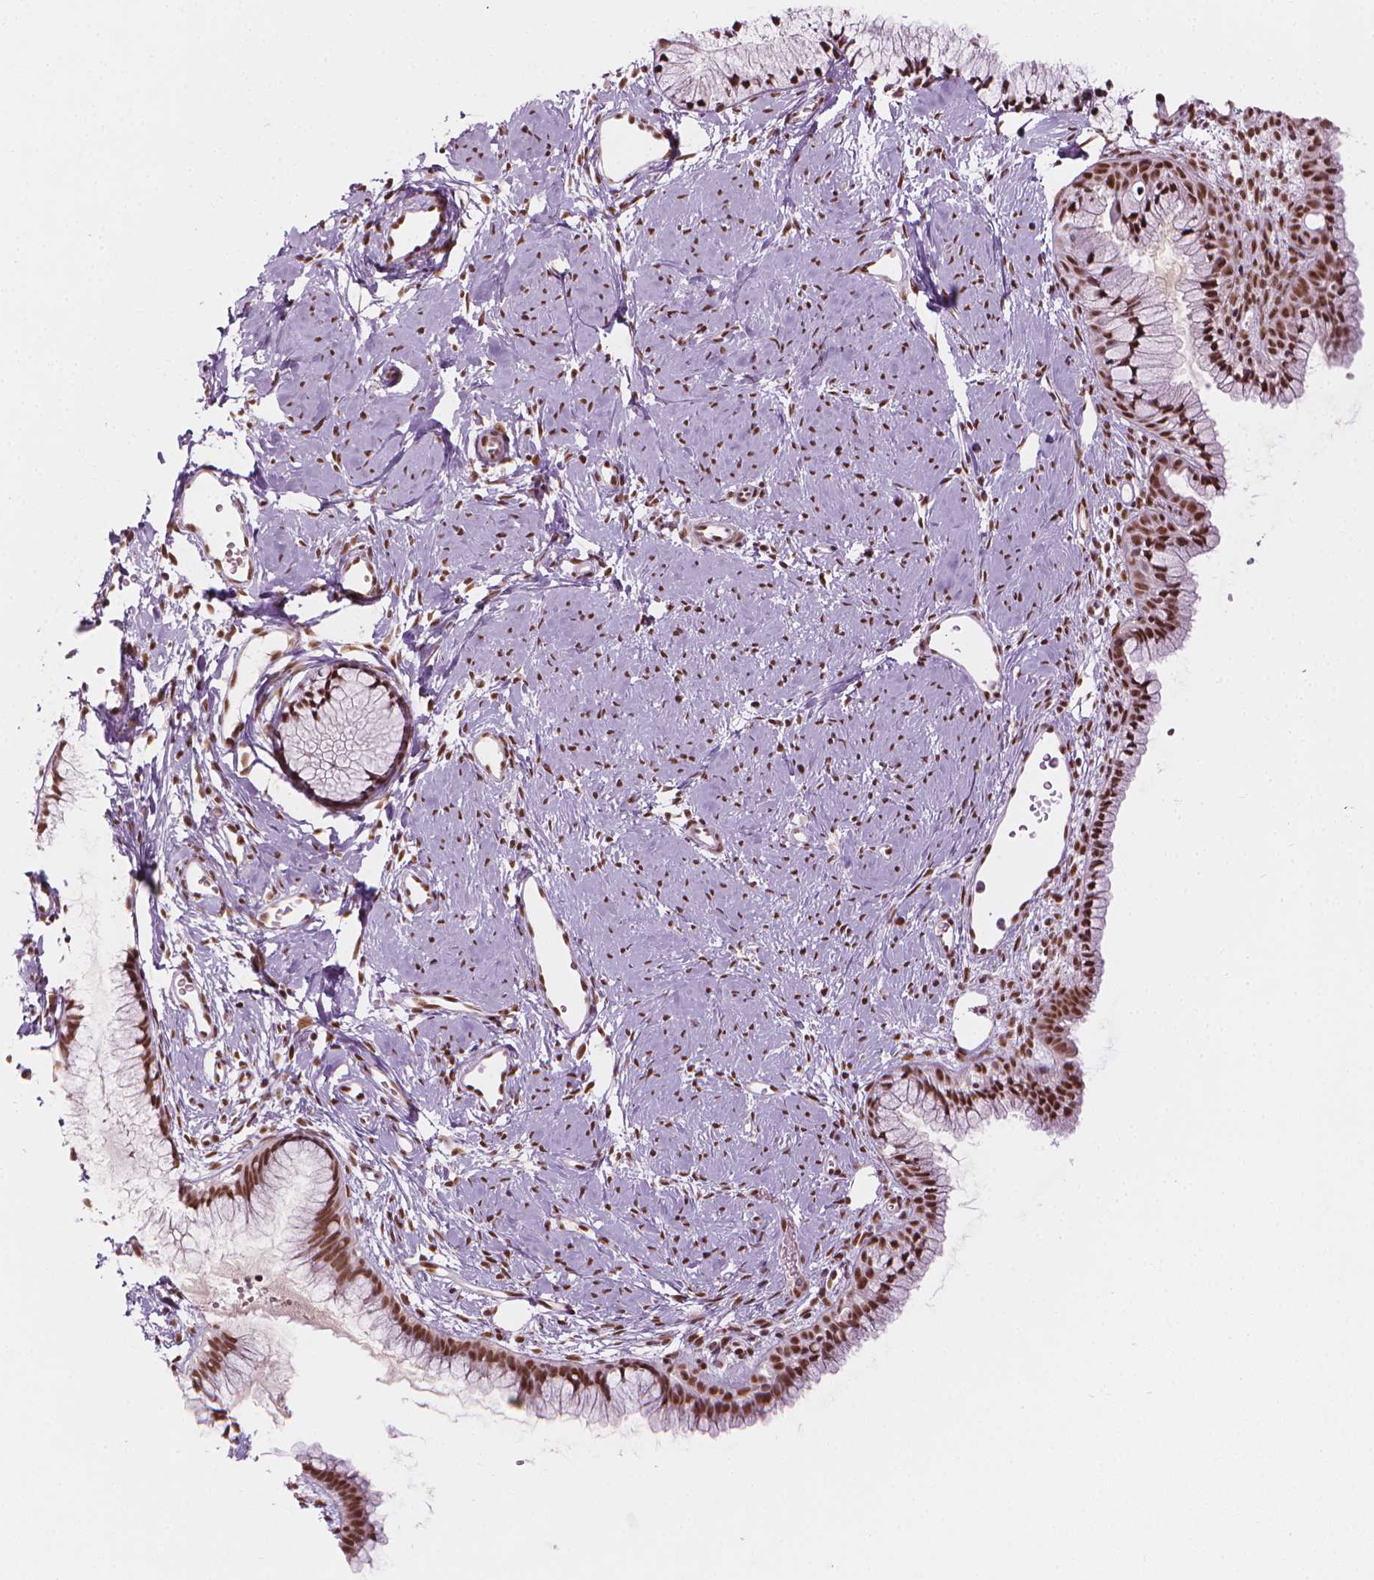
{"staining": {"intensity": "strong", "quantity": ">75%", "location": "nuclear"}, "tissue": "cervix", "cell_type": "Glandular cells", "image_type": "normal", "snomed": [{"axis": "morphology", "description": "Normal tissue, NOS"}, {"axis": "topography", "description": "Cervix"}], "caption": "Unremarkable cervix reveals strong nuclear expression in approximately >75% of glandular cells, visualized by immunohistochemistry.", "gene": "ELF2", "patient": {"sex": "female", "age": 40}}